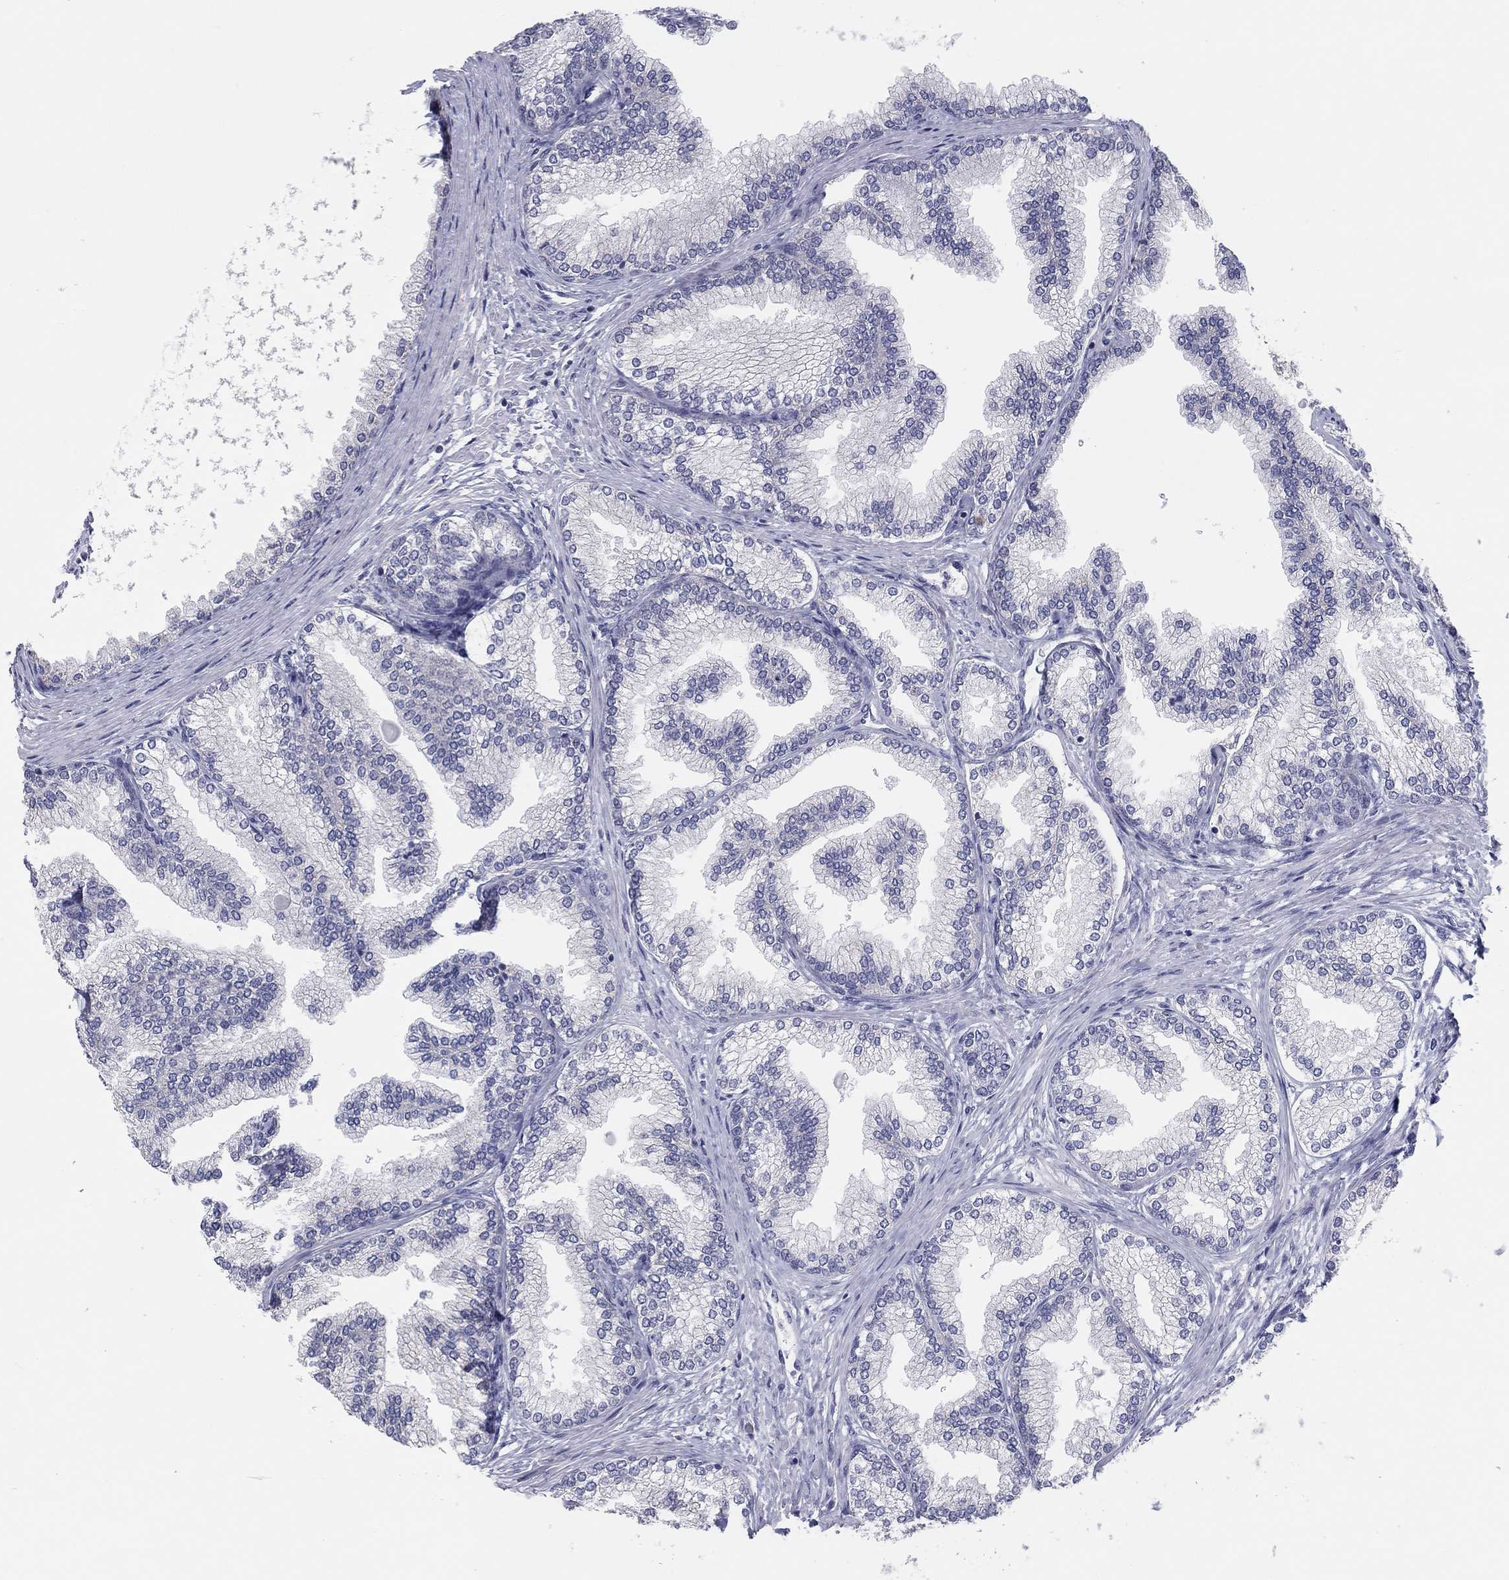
{"staining": {"intensity": "weak", "quantity": "<25%", "location": "cytoplasmic/membranous"}, "tissue": "prostate", "cell_type": "Glandular cells", "image_type": "normal", "snomed": [{"axis": "morphology", "description": "Normal tissue, NOS"}, {"axis": "topography", "description": "Prostate"}], "caption": "Photomicrograph shows no protein staining in glandular cells of unremarkable prostate.", "gene": "SLC22A2", "patient": {"sex": "male", "age": 72}}